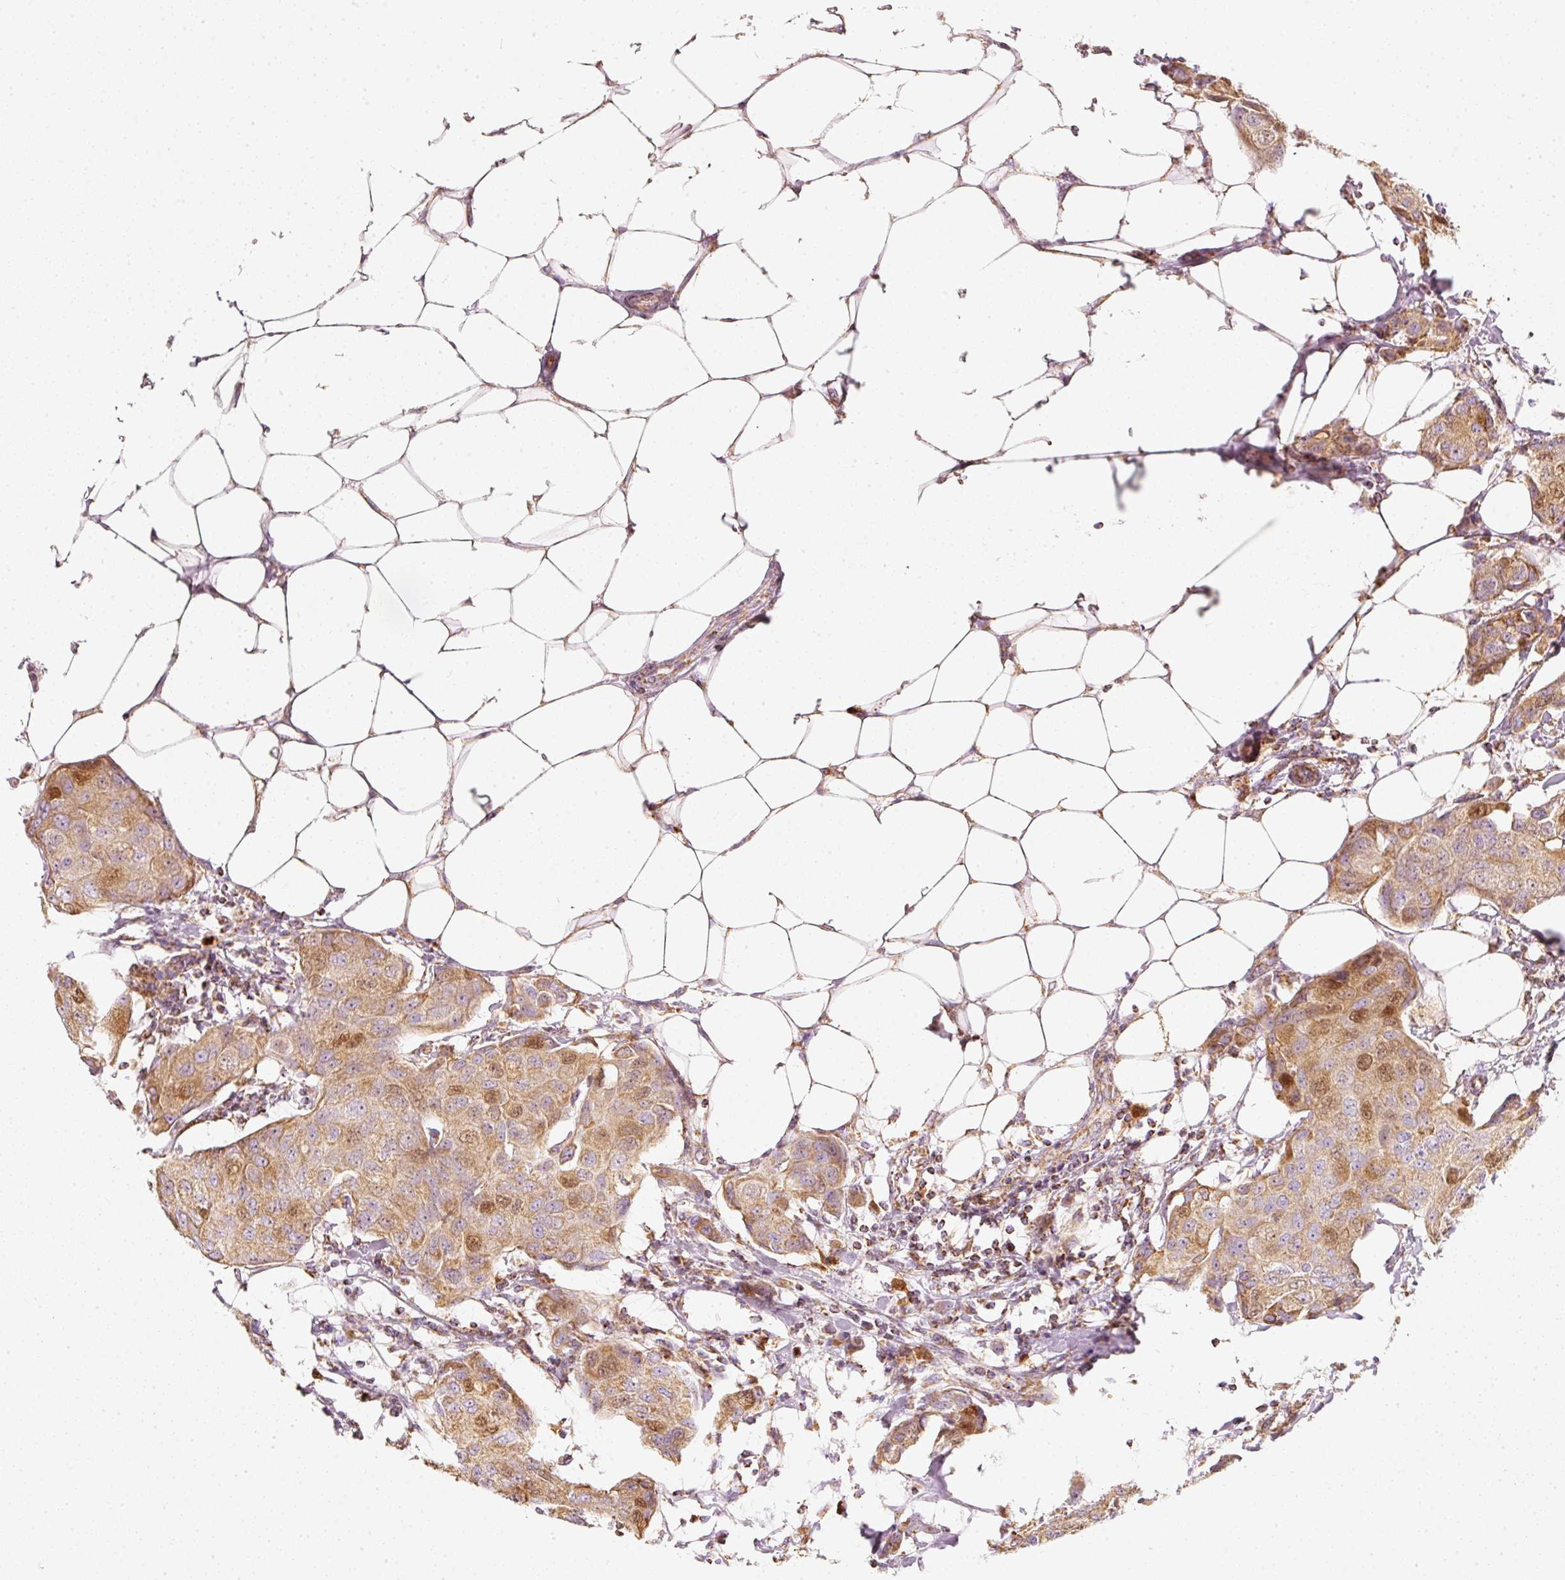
{"staining": {"intensity": "moderate", "quantity": ">75%", "location": "cytoplasmic/membranous,nuclear"}, "tissue": "breast cancer", "cell_type": "Tumor cells", "image_type": "cancer", "snomed": [{"axis": "morphology", "description": "Duct carcinoma"}, {"axis": "topography", "description": "Breast"}, {"axis": "topography", "description": "Lymph node"}], "caption": "Human breast infiltrating ductal carcinoma stained for a protein (brown) shows moderate cytoplasmic/membranous and nuclear positive staining in approximately >75% of tumor cells.", "gene": "DUT", "patient": {"sex": "female", "age": 80}}